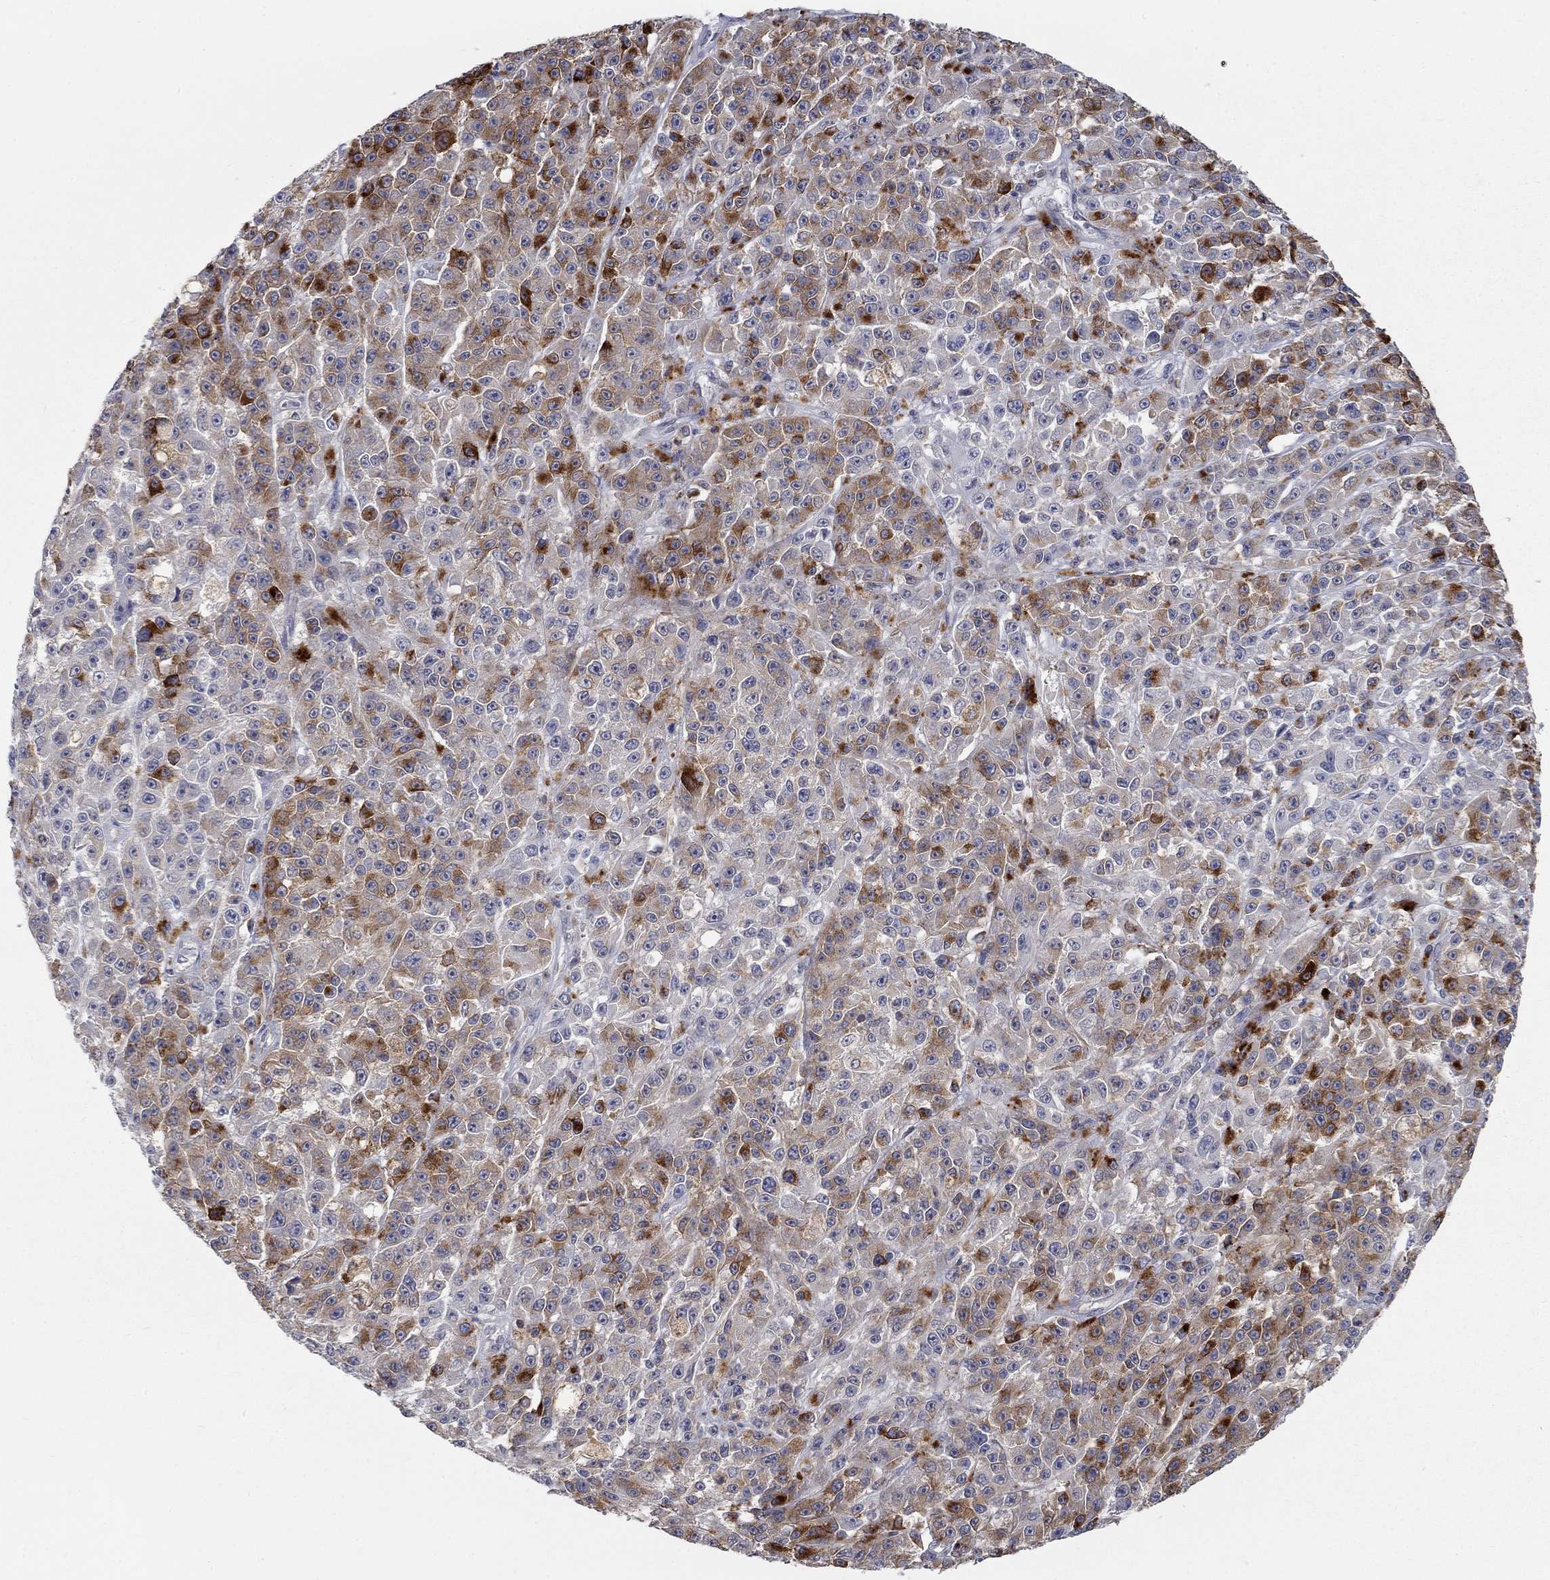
{"staining": {"intensity": "strong", "quantity": "<25%", "location": "cytoplasmic/membranous"}, "tissue": "melanoma", "cell_type": "Tumor cells", "image_type": "cancer", "snomed": [{"axis": "morphology", "description": "Malignant melanoma, NOS"}, {"axis": "topography", "description": "Skin"}], "caption": "The immunohistochemical stain shows strong cytoplasmic/membranous positivity in tumor cells of melanoma tissue.", "gene": "MTSS2", "patient": {"sex": "female", "age": 58}}